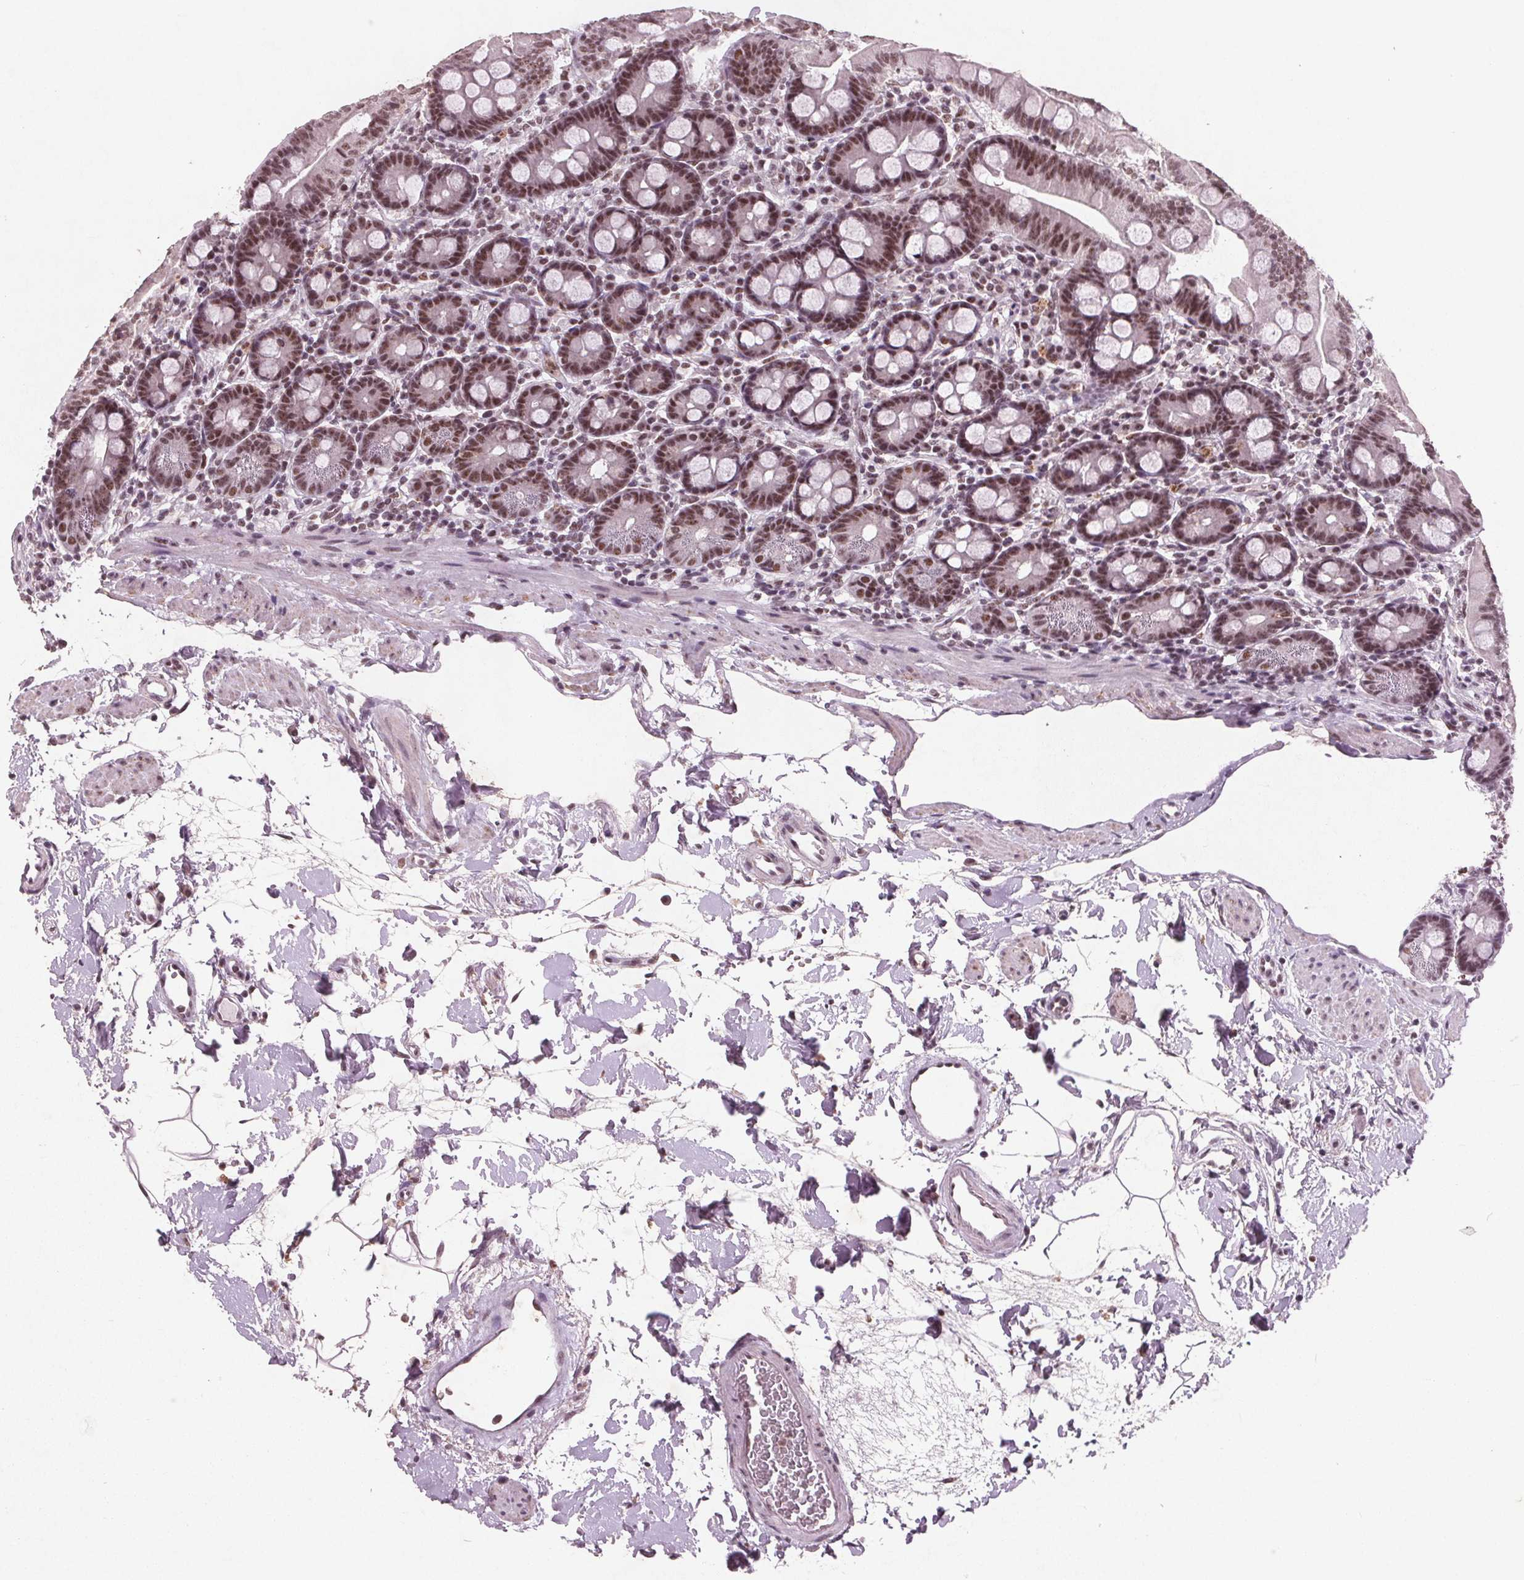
{"staining": {"intensity": "moderate", "quantity": ">75%", "location": "nuclear"}, "tissue": "duodenum", "cell_type": "Glandular cells", "image_type": "normal", "snomed": [{"axis": "morphology", "description": "Normal tissue, NOS"}, {"axis": "topography", "description": "Duodenum"}], "caption": "This micrograph exhibits immunohistochemistry (IHC) staining of benign duodenum, with medium moderate nuclear expression in approximately >75% of glandular cells.", "gene": "RPS6KA2", "patient": {"sex": "male", "age": 59}}